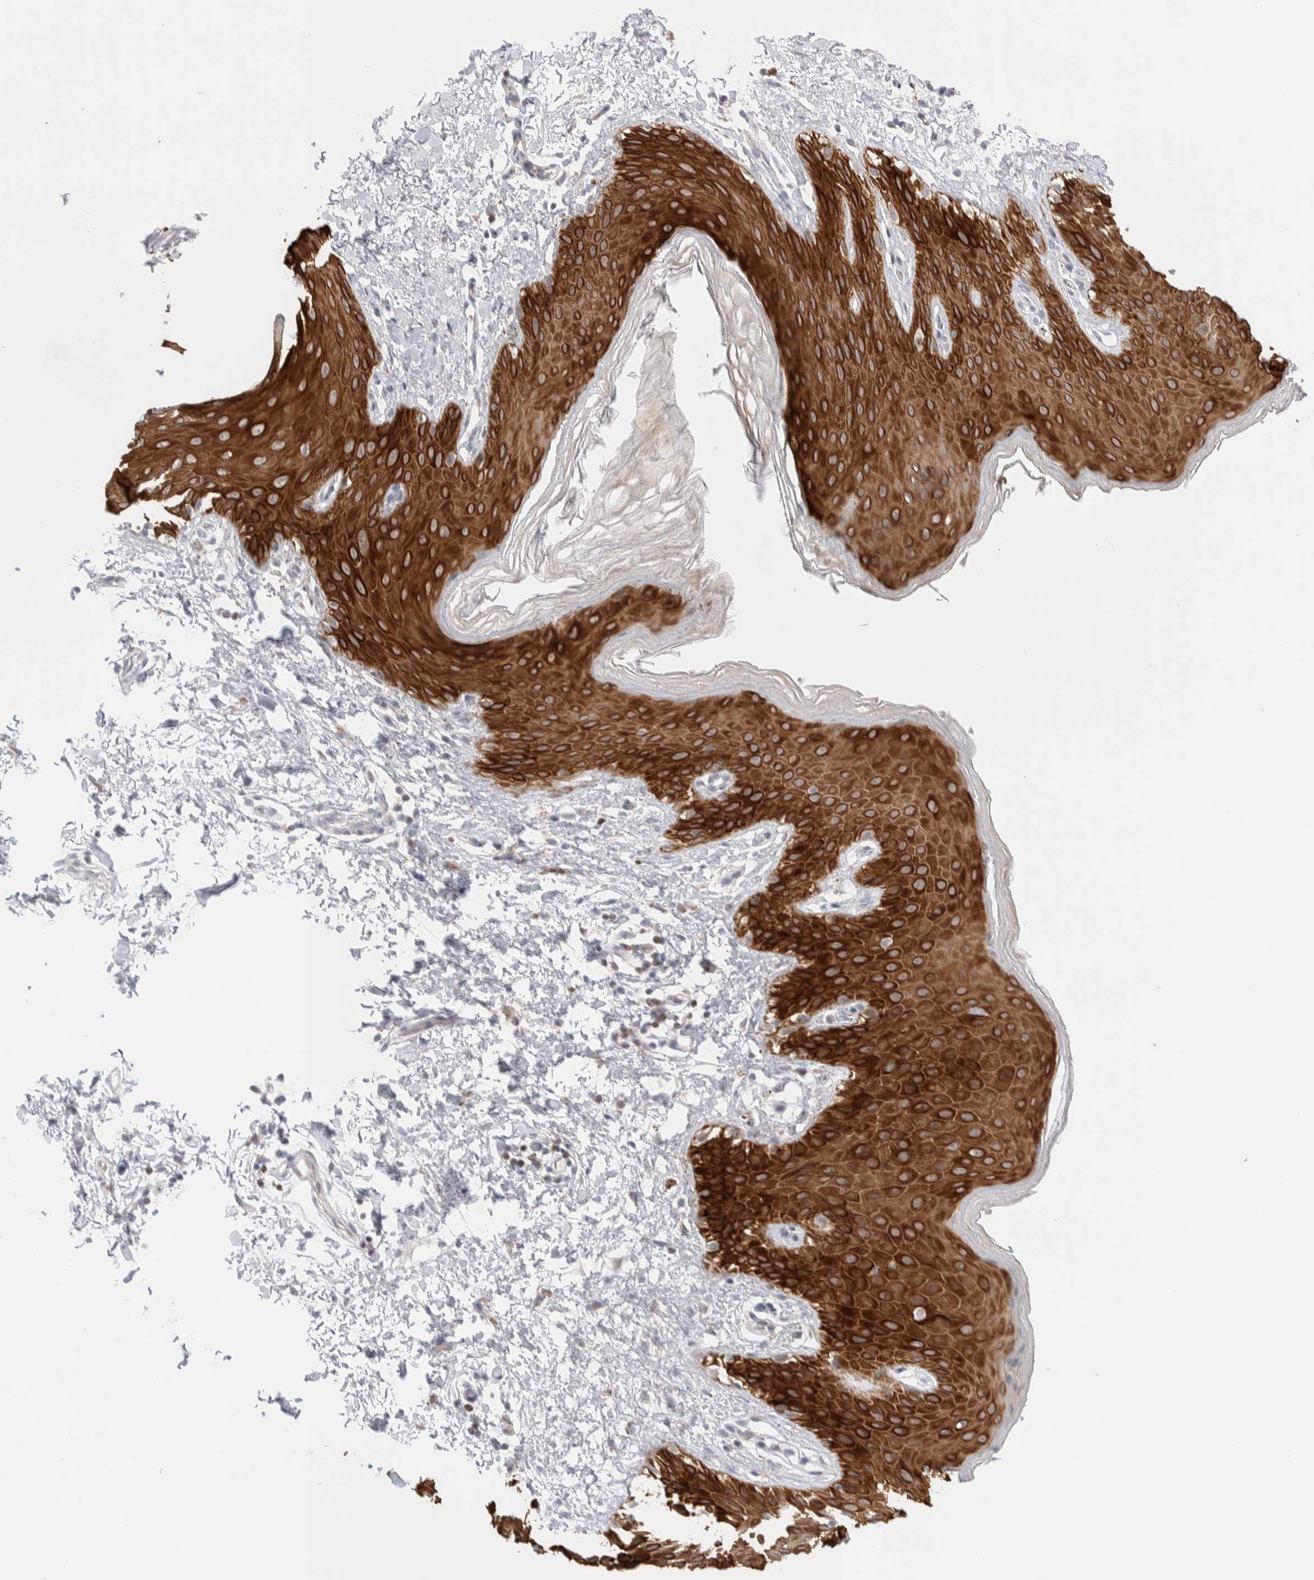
{"staining": {"intensity": "strong", "quantity": "25%-75%", "location": "cytoplasmic/membranous"}, "tissue": "skin", "cell_type": "Epidermal cells", "image_type": "normal", "snomed": [{"axis": "morphology", "description": "Normal tissue, NOS"}, {"axis": "topography", "description": "Anal"}, {"axis": "topography", "description": "Peripheral nerve tissue"}], "caption": "Immunohistochemical staining of benign skin exhibits strong cytoplasmic/membranous protein expression in approximately 25%-75% of epidermal cells. Immunohistochemistry (ihc) stains the protein in brown and the nuclei are stained blue.", "gene": "C1orf112", "patient": {"sex": "male", "age": 44}}